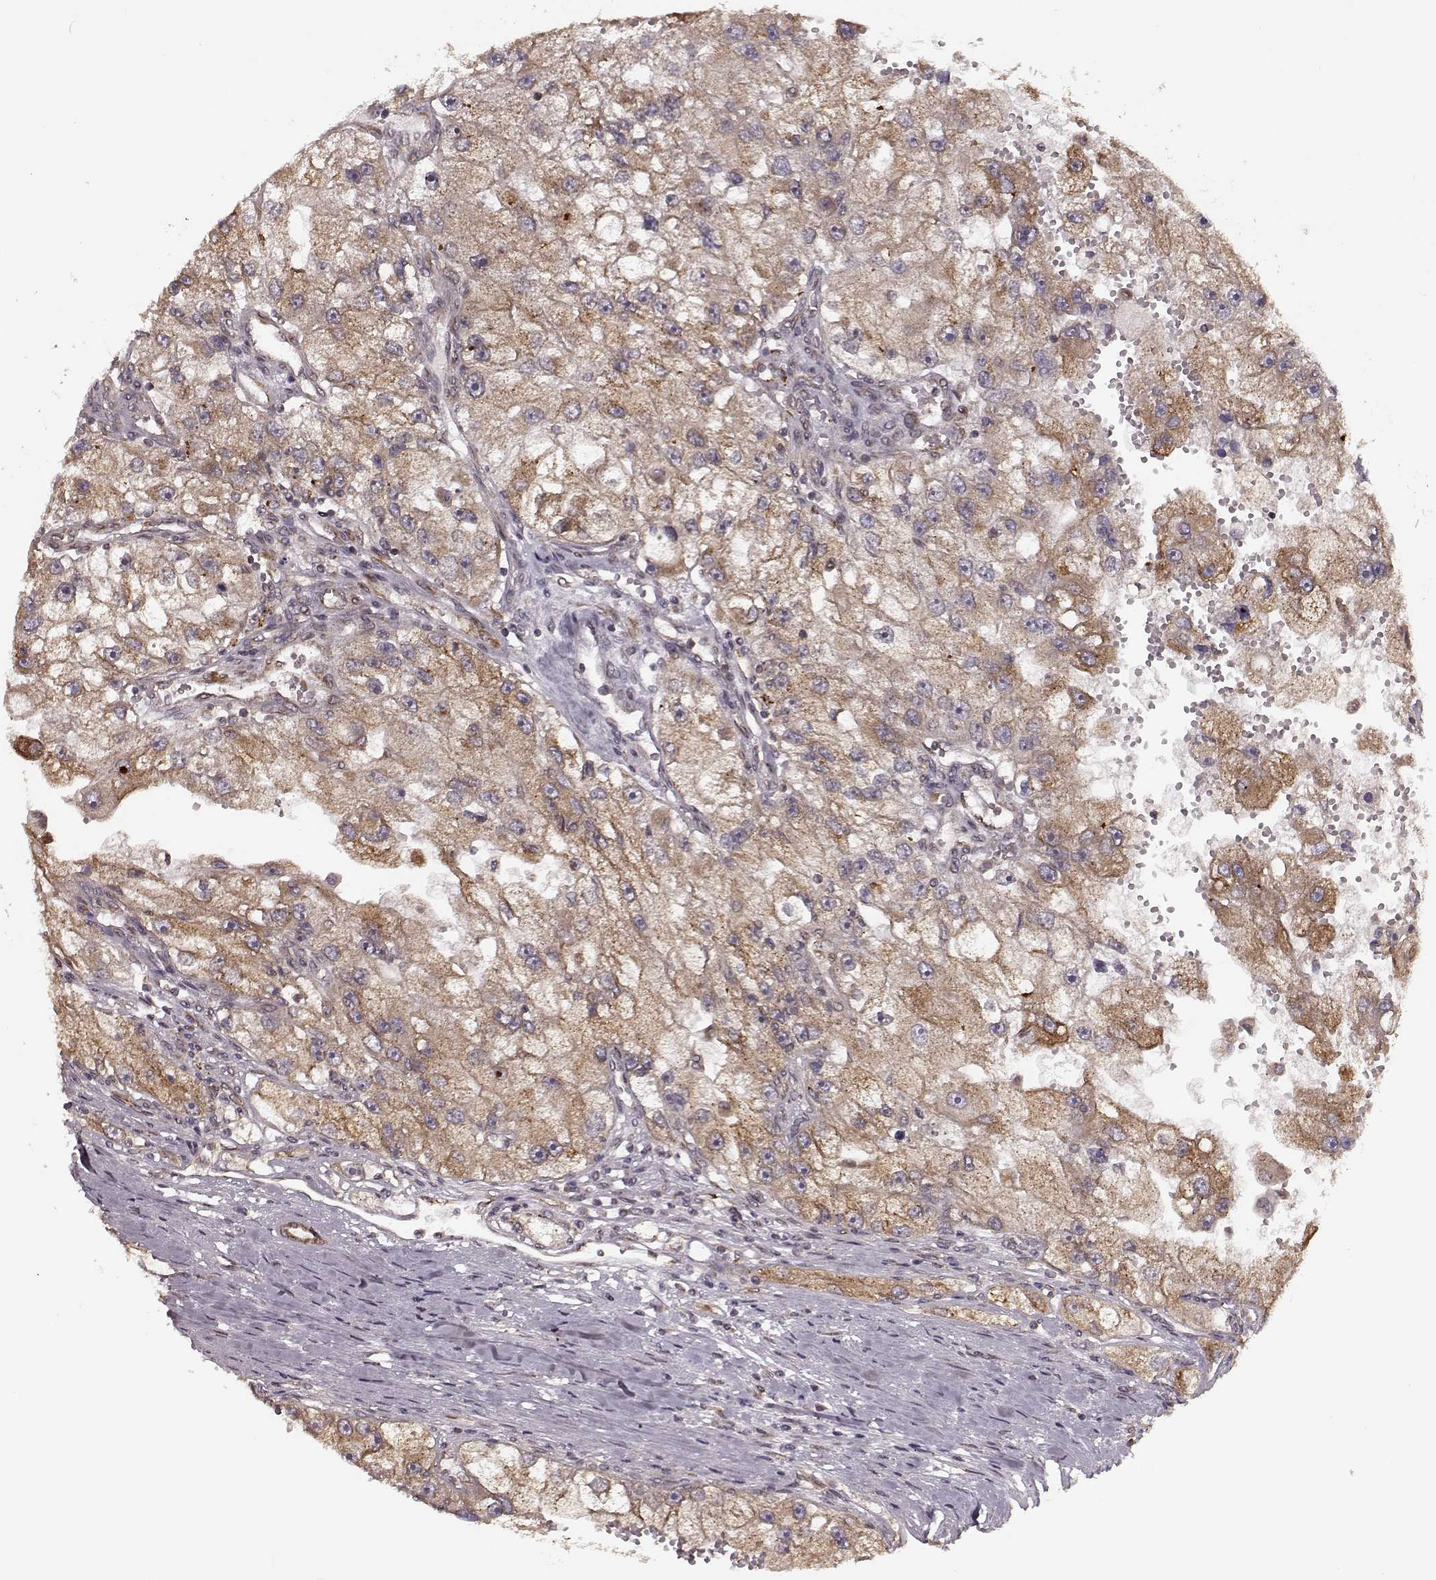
{"staining": {"intensity": "weak", "quantity": ">75%", "location": "cytoplasmic/membranous"}, "tissue": "renal cancer", "cell_type": "Tumor cells", "image_type": "cancer", "snomed": [{"axis": "morphology", "description": "Adenocarcinoma, NOS"}, {"axis": "topography", "description": "Kidney"}], "caption": "Tumor cells demonstrate low levels of weak cytoplasmic/membranous positivity in approximately >75% of cells in adenocarcinoma (renal).", "gene": "YIPF5", "patient": {"sex": "male", "age": 63}}